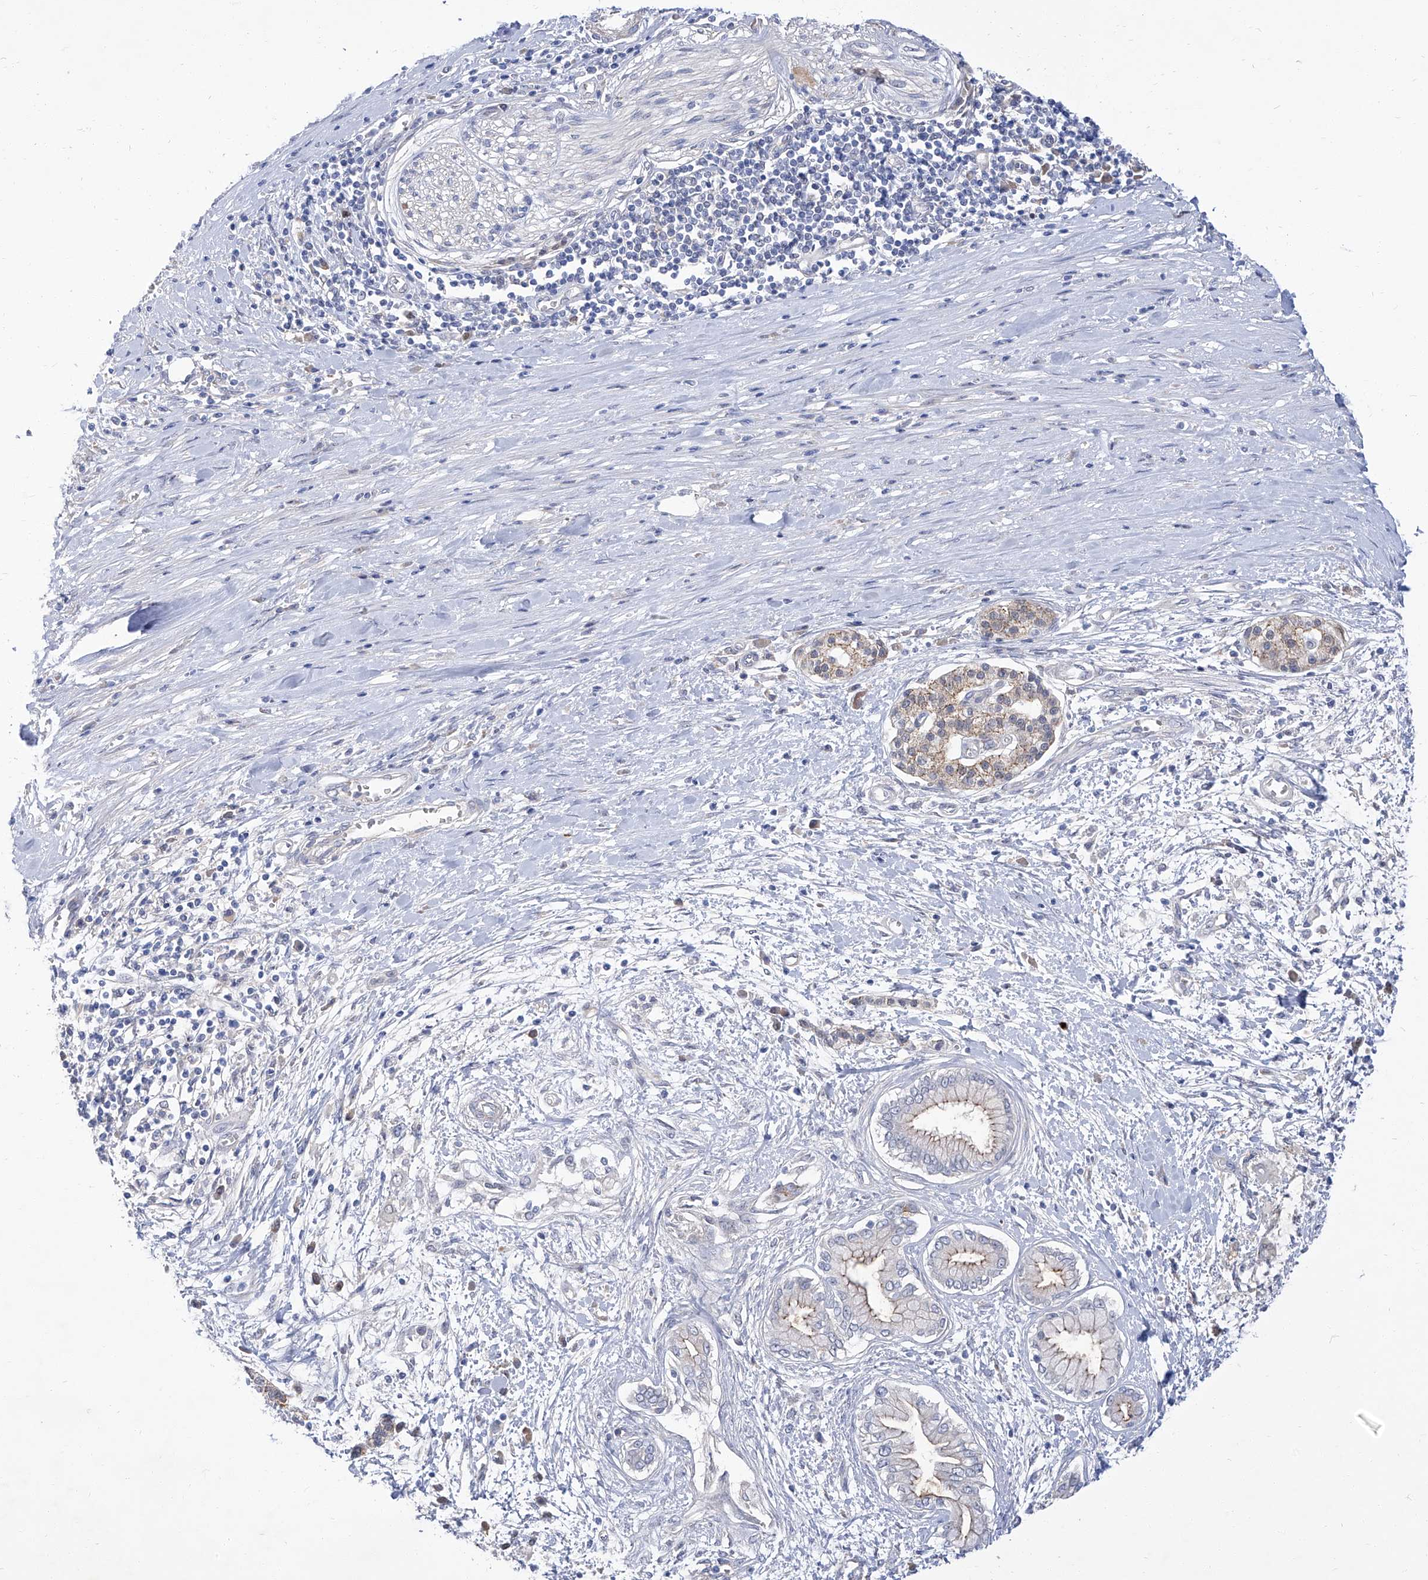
{"staining": {"intensity": "moderate", "quantity": "25%-75%", "location": "cytoplasmic/membranous"}, "tissue": "pancreatic cancer", "cell_type": "Tumor cells", "image_type": "cancer", "snomed": [{"axis": "morphology", "description": "Adenocarcinoma, NOS"}, {"axis": "topography", "description": "Pancreas"}], "caption": "A micrograph of pancreatic adenocarcinoma stained for a protein exhibits moderate cytoplasmic/membranous brown staining in tumor cells.", "gene": "PARD3", "patient": {"sex": "male", "age": 58}}